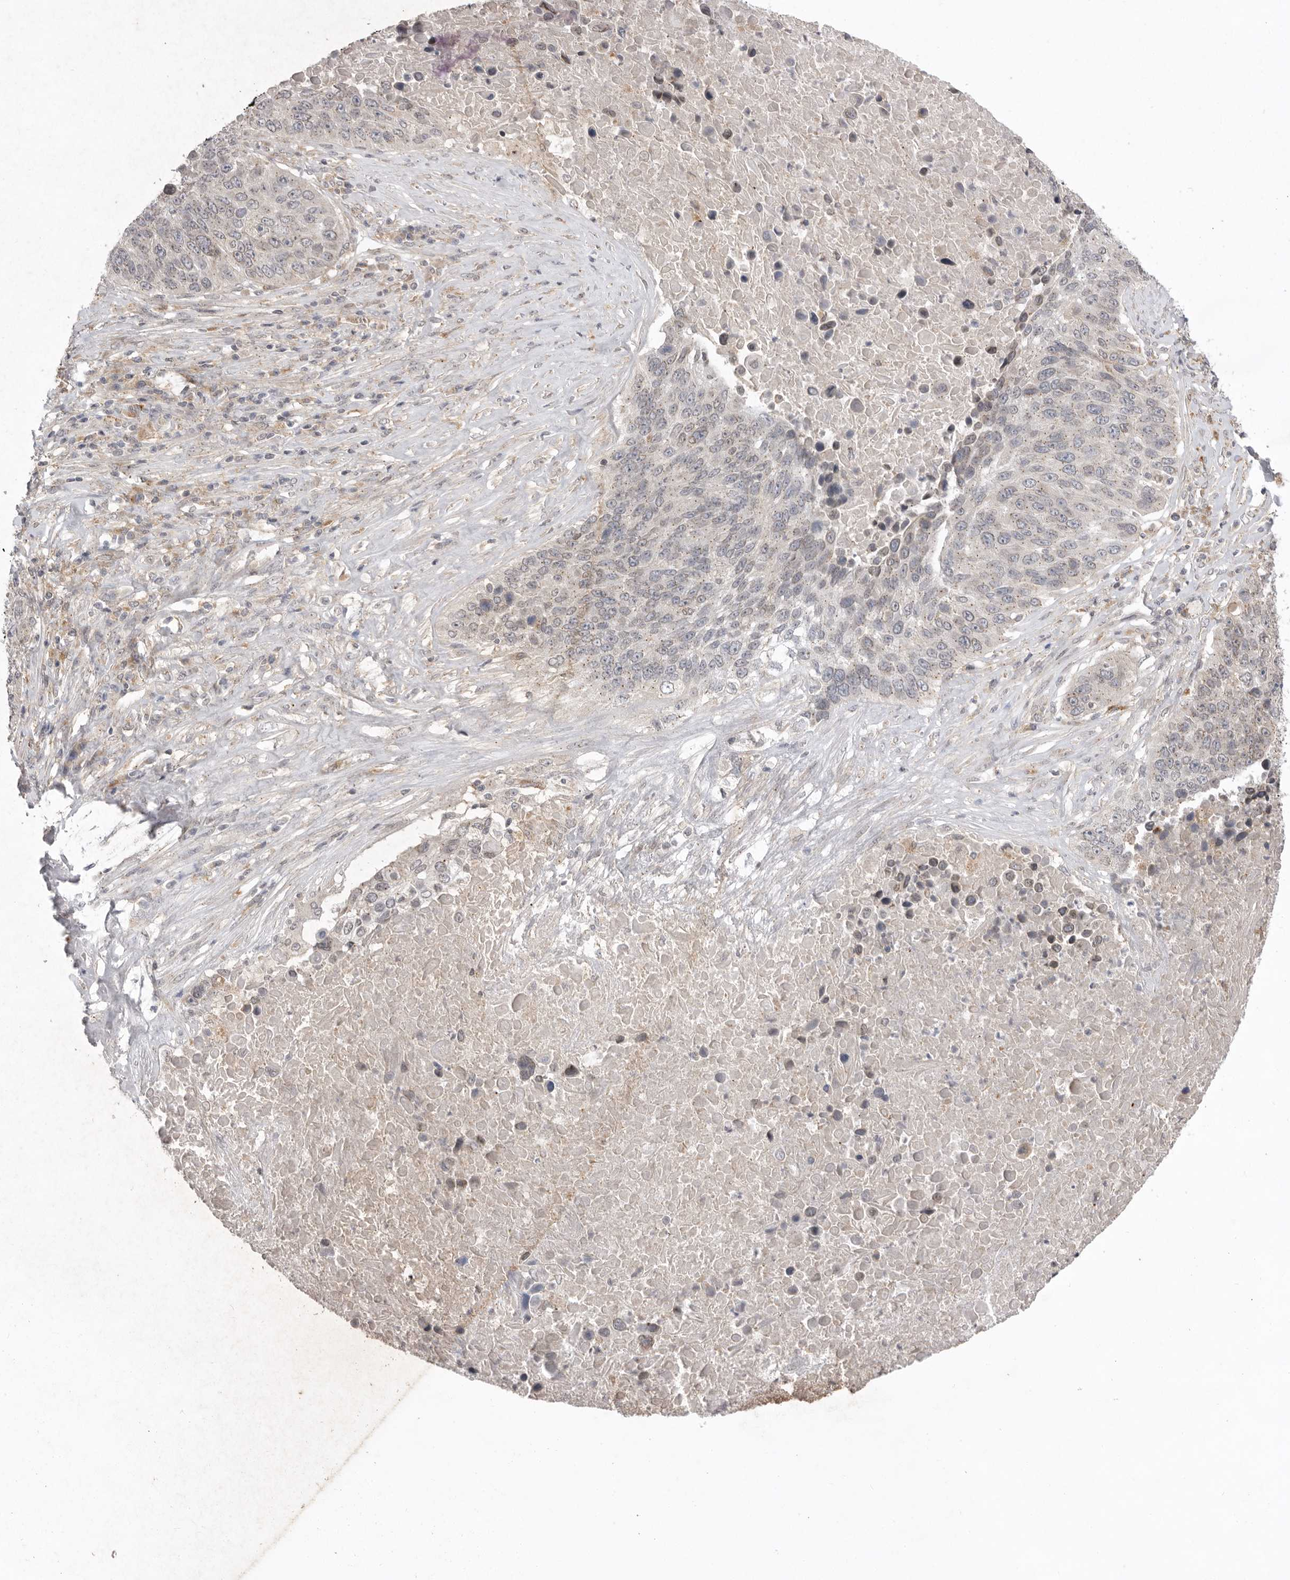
{"staining": {"intensity": "negative", "quantity": "none", "location": "none"}, "tissue": "lung cancer", "cell_type": "Tumor cells", "image_type": "cancer", "snomed": [{"axis": "morphology", "description": "Squamous cell carcinoma, NOS"}, {"axis": "topography", "description": "Lung"}], "caption": "Immunohistochemical staining of lung squamous cell carcinoma exhibits no significant positivity in tumor cells.", "gene": "TLR3", "patient": {"sex": "male", "age": 66}}